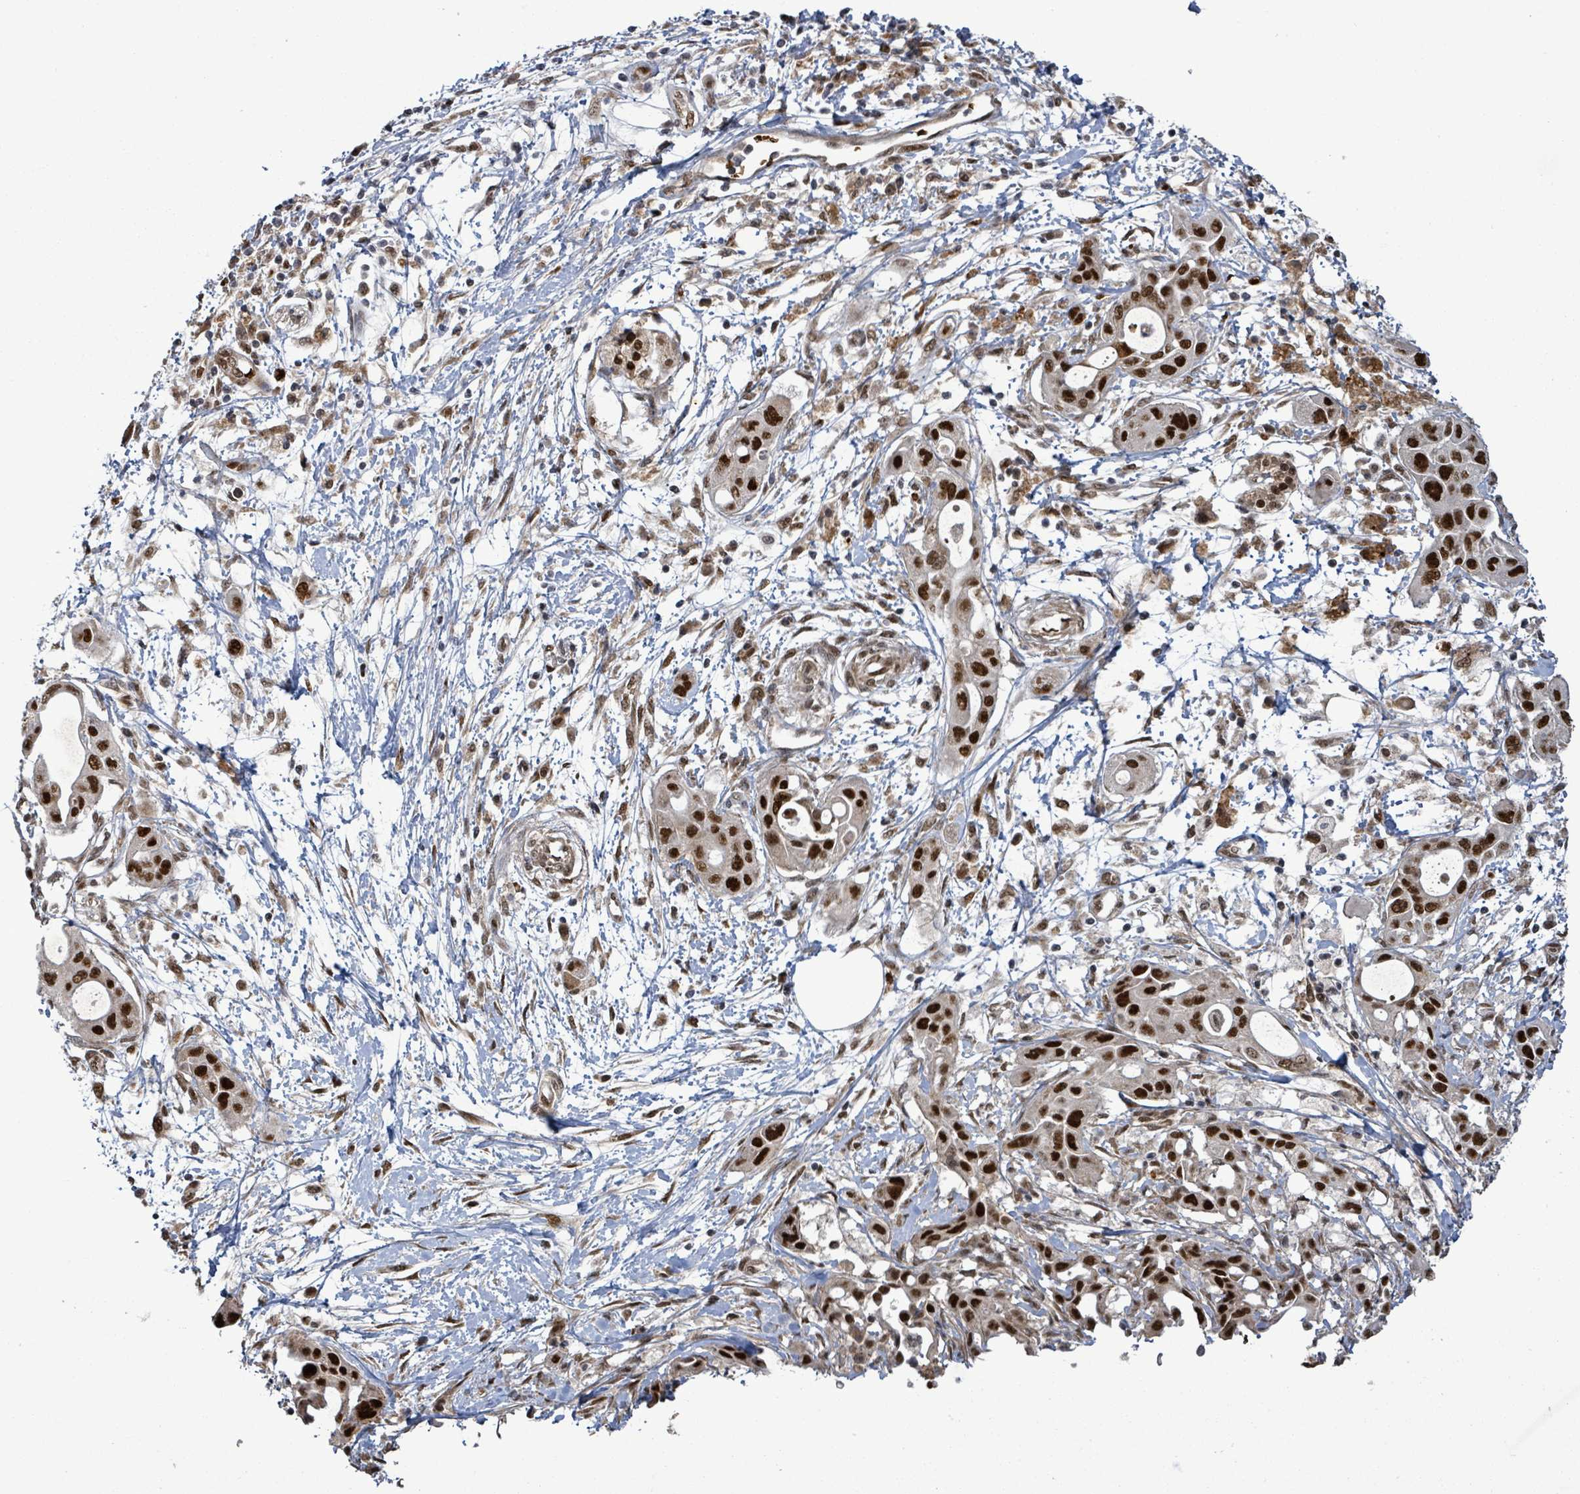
{"staining": {"intensity": "strong", "quantity": ">75%", "location": "nuclear"}, "tissue": "pancreatic cancer", "cell_type": "Tumor cells", "image_type": "cancer", "snomed": [{"axis": "morphology", "description": "Adenocarcinoma, NOS"}, {"axis": "topography", "description": "Pancreas"}], "caption": "Pancreatic cancer (adenocarcinoma) stained with IHC displays strong nuclear expression in approximately >75% of tumor cells. (DAB (3,3'-diaminobenzidine) IHC, brown staining for protein, blue staining for nuclei).", "gene": "PATZ1", "patient": {"sex": "male", "age": 68}}